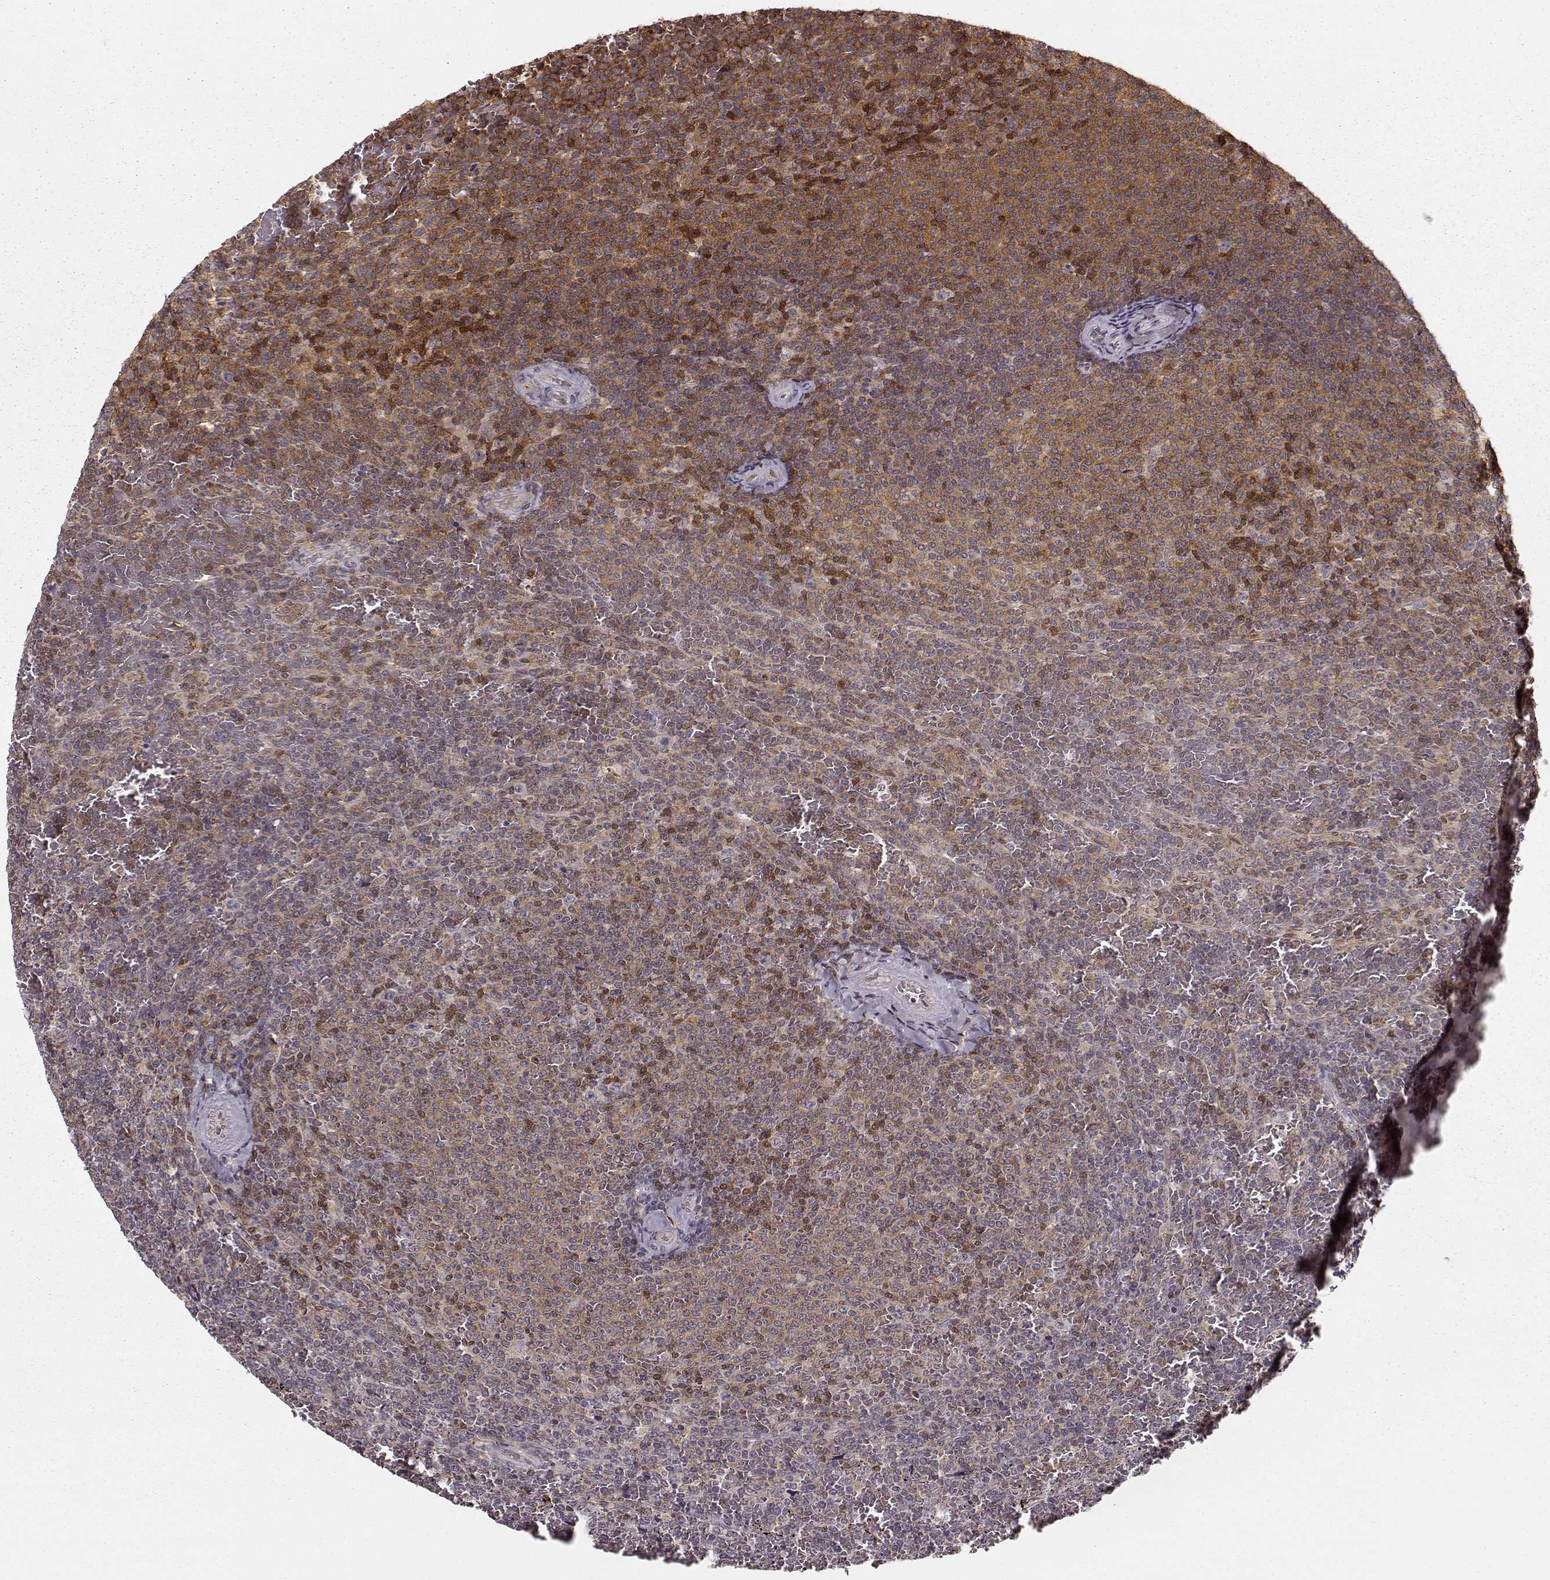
{"staining": {"intensity": "moderate", "quantity": ">75%", "location": "cytoplasmic/membranous"}, "tissue": "lymphoma", "cell_type": "Tumor cells", "image_type": "cancer", "snomed": [{"axis": "morphology", "description": "Malignant lymphoma, non-Hodgkin's type, Low grade"}, {"axis": "topography", "description": "Spleen"}], "caption": "Human malignant lymphoma, non-Hodgkin's type (low-grade) stained with a brown dye exhibits moderate cytoplasmic/membranous positive positivity in approximately >75% of tumor cells.", "gene": "MFSD1", "patient": {"sex": "female", "age": 77}}